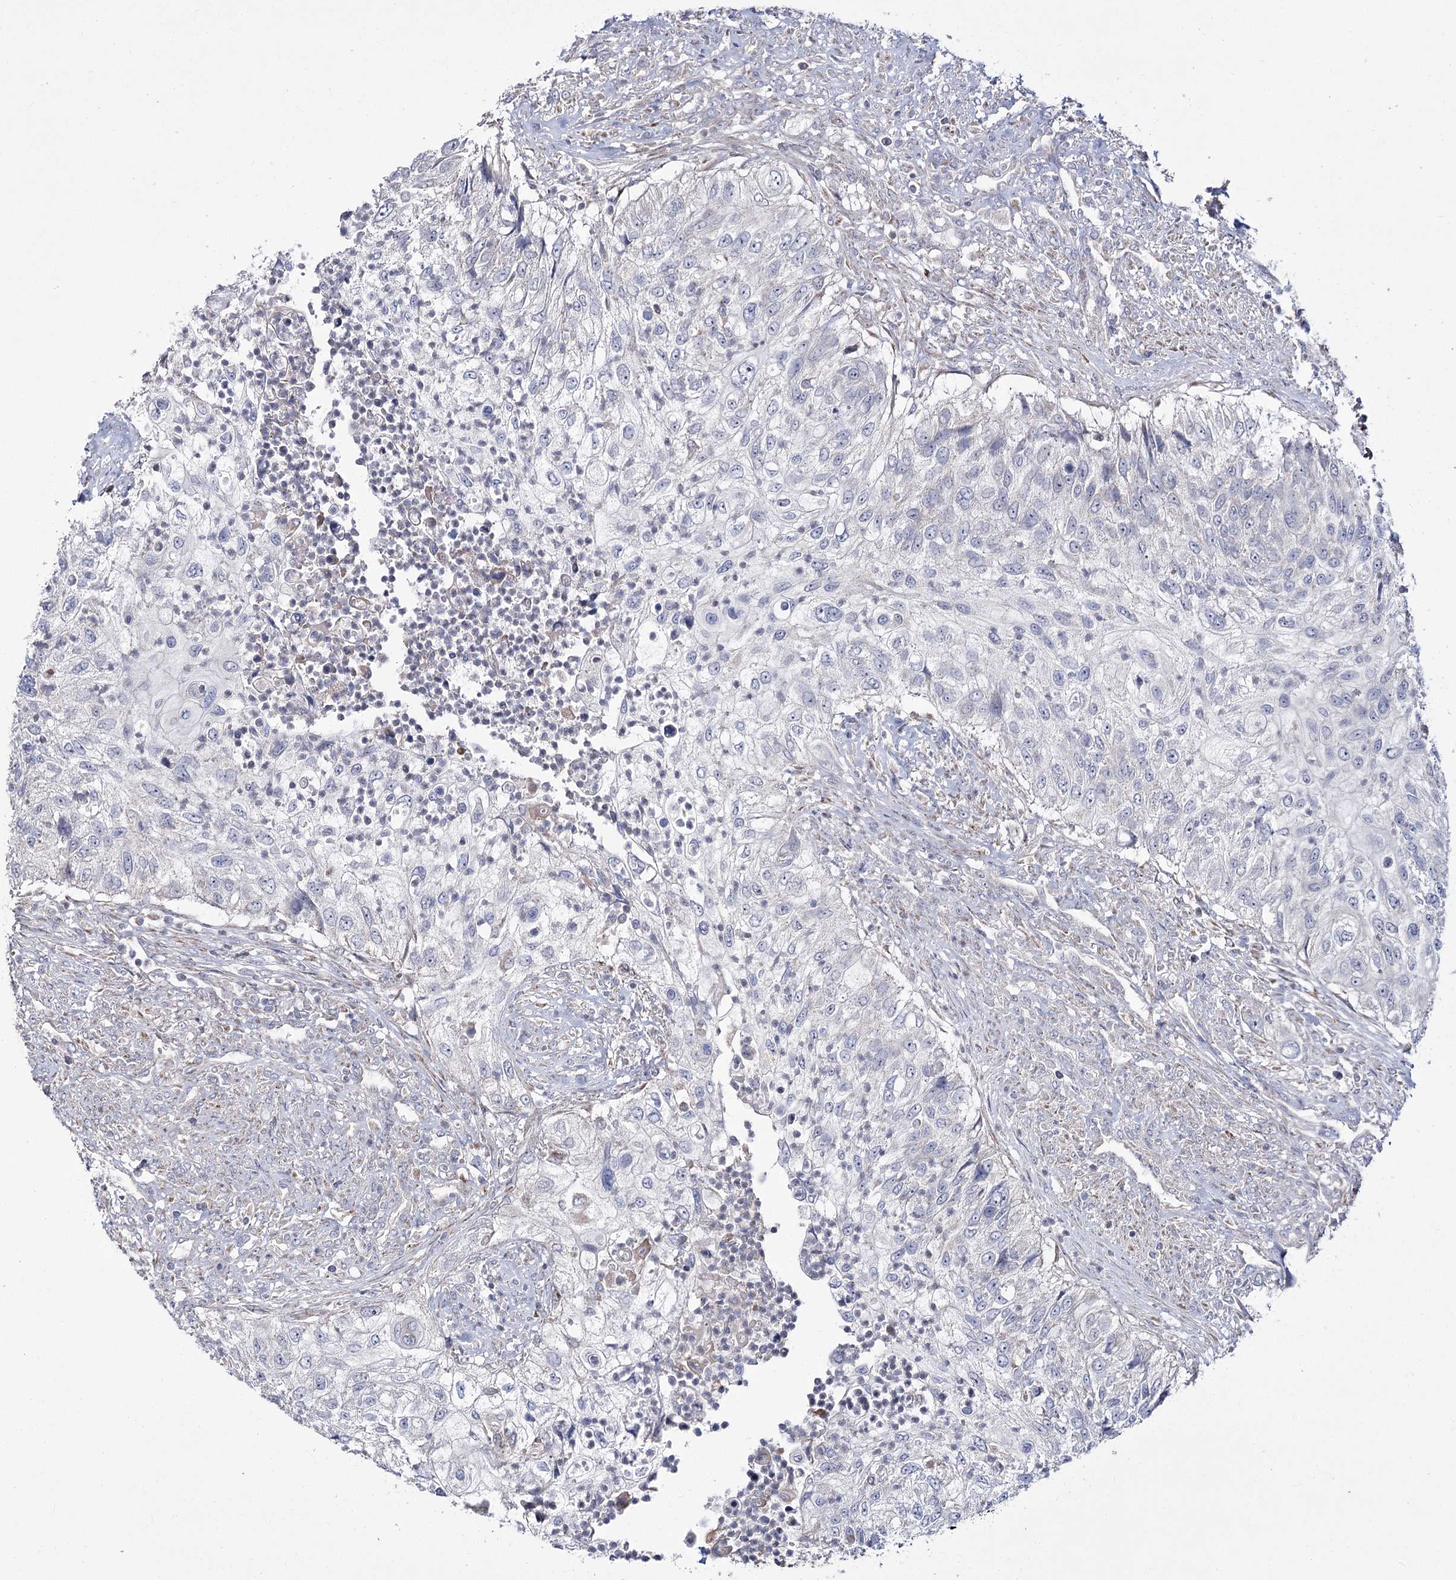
{"staining": {"intensity": "negative", "quantity": "none", "location": "none"}, "tissue": "urothelial cancer", "cell_type": "Tumor cells", "image_type": "cancer", "snomed": [{"axis": "morphology", "description": "Urothelial carcinoma, High grade"}, {"axis": "topography", "description": "Urinary bladder"}], "caption": "This is an IHC histopathology image of human urothelial carcinoma (high-grade). There is no expression in tumor cells.", "gene": "NADK2", "patient": {"sex": "female", "age": 60}}